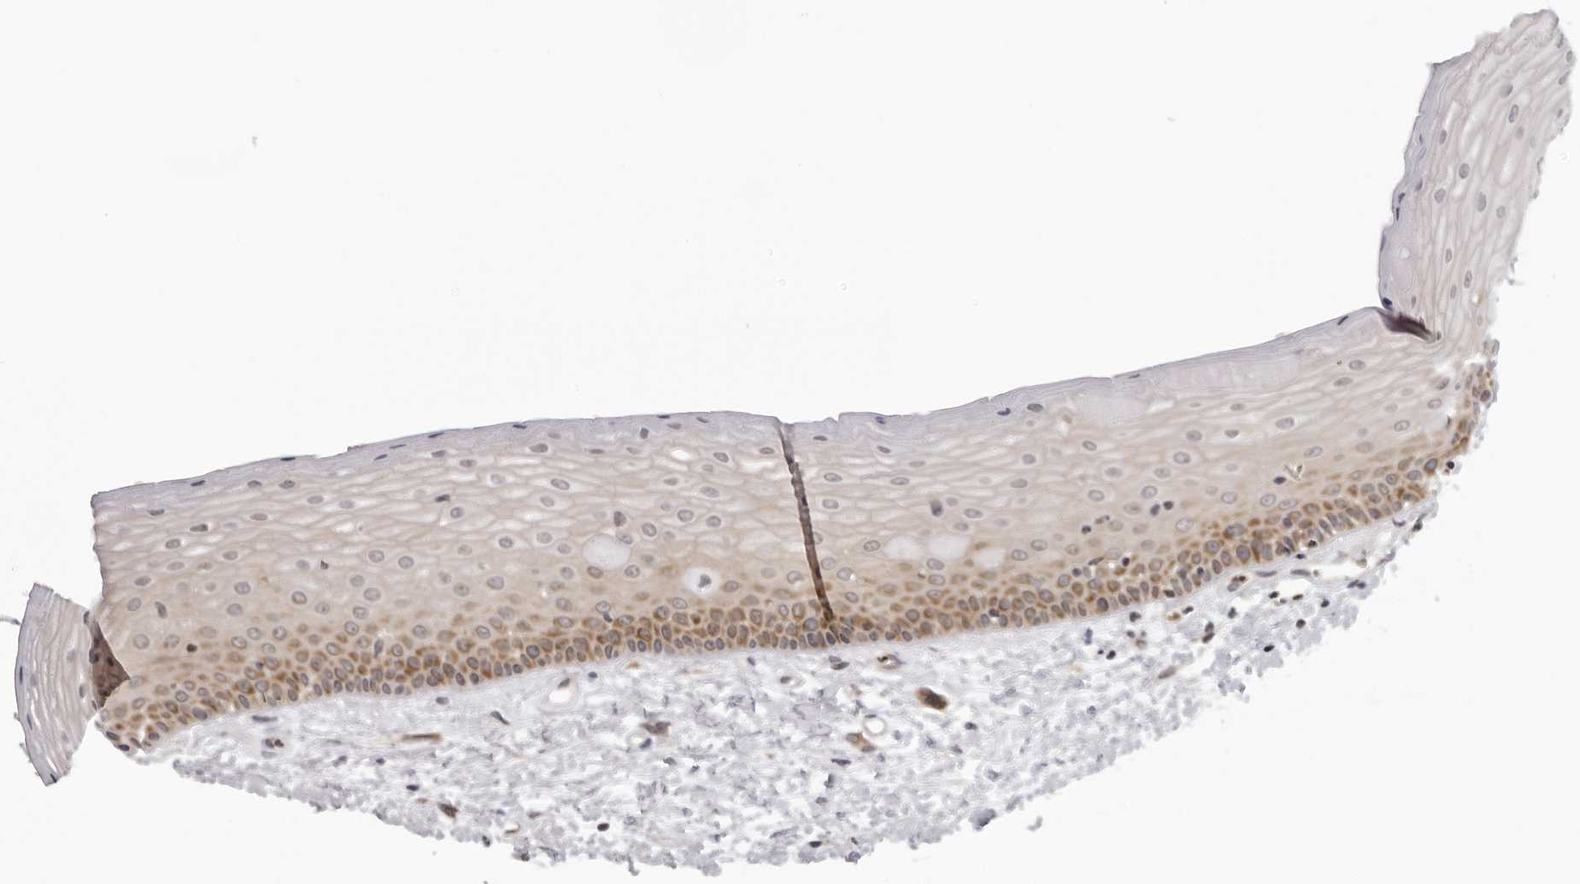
{"staining": {"intensity": "moderate", "quantity": "25%-75%", "location": "cytoplasmic/membranous"}, "tissue": "oral mucosa", "cell_type": "Squamous epithelial cells", "image_type": "normal", "snomed": [{"axis": "morphology", "description": "Normal tissue, NOS"}, {"axis": "topography", "description": "Oral tissue"}], "caption": "Immunohistochemistry (DAB) staining of unremarkable human oral mucosa exhibits moderate cytoplasmic/membranous protein expression in about 25%-75% of squamous epithelial cells. The protein of interest is stained brown, and the nuclei are stained in blue (DAB IHC with brightfield microscopy, high magnification).", "gene": "MRPS15", "patient": {"sex": "female", "age": 76}}